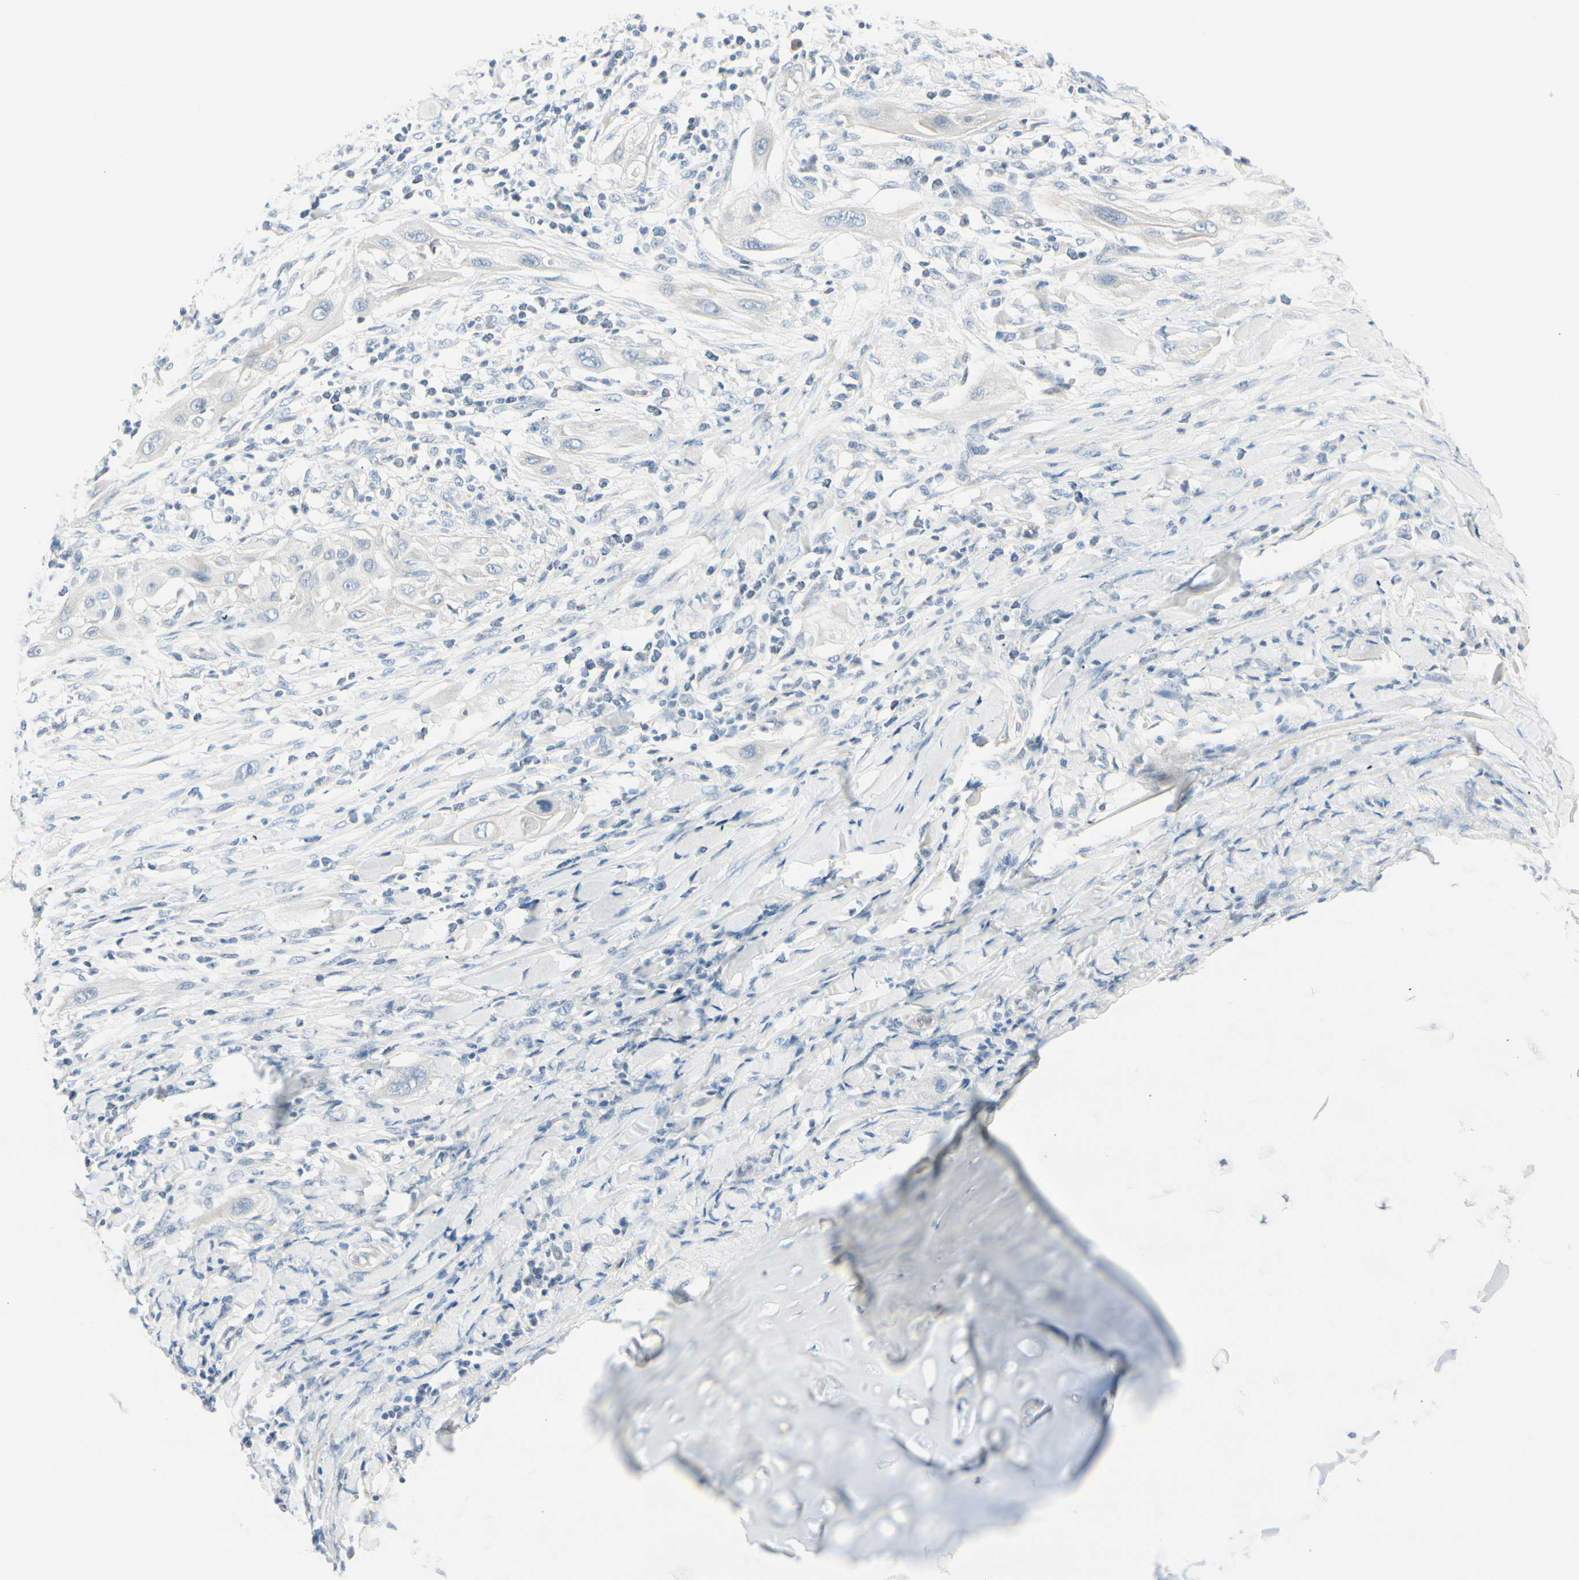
{"staining": {"intensity": "negative", "quantity": "none", "location": "none"}, "tissue": "lung cancer", "cell_type": "Tumor cells", "image_type": "cancer", "snomed": [{"axis": "morphology", "description": "Squamous cell carcinoma, NOS"}, {"axis": "topography", "description": "Lung"}], "caption": "This is an immunohistochemistry photomicrograph of lung cancer (squamous cell carcinoma). There is no staining in tumor cells.", "gene": "CDHR5", "patient": {"sex": "female", "age": 47}}